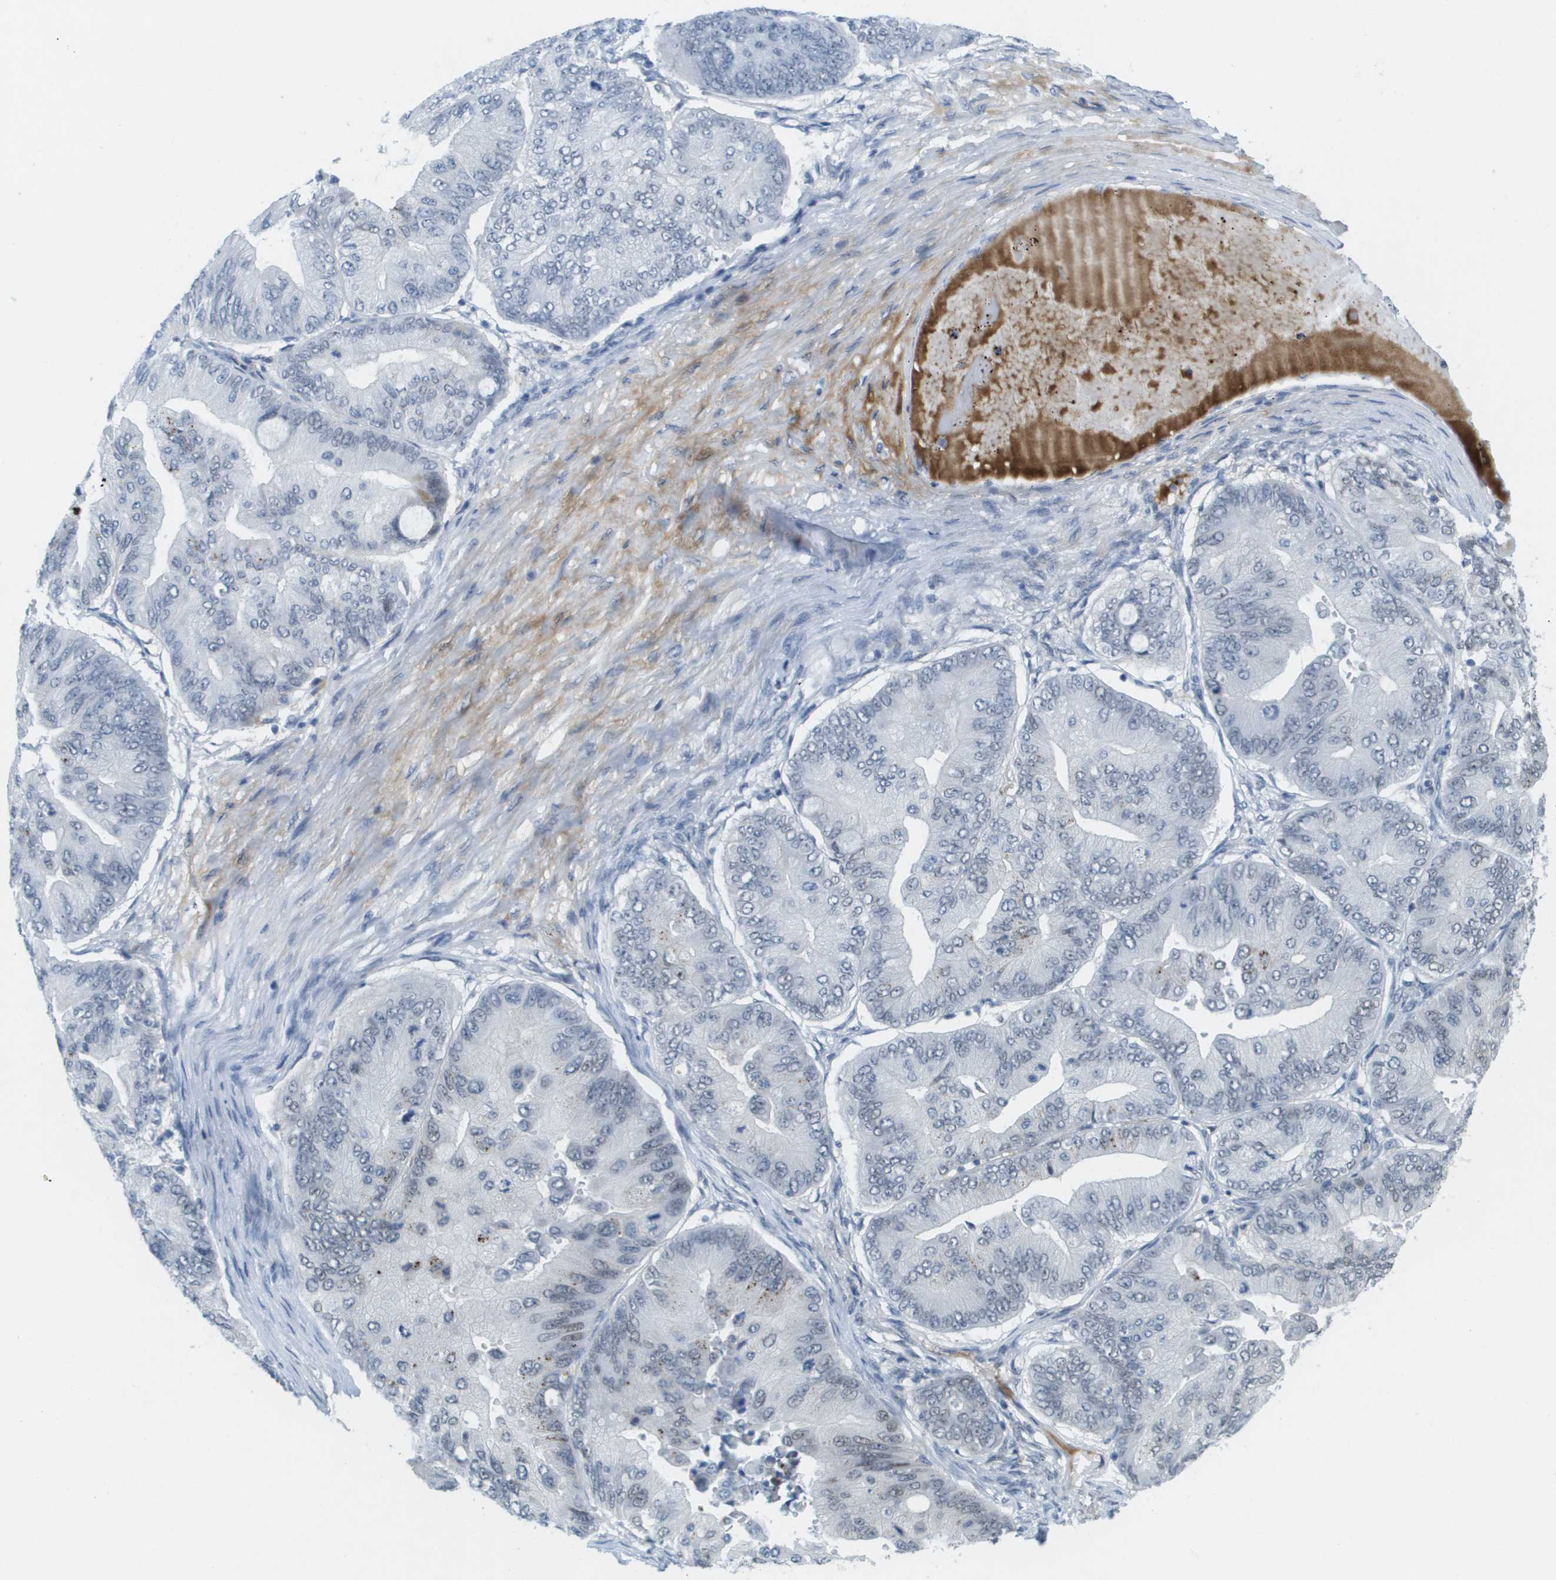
{"staining": {"intensity": "negative", "quantity": "none", "location": "none"}, "tissue": "ovarian cancer", "cell_type": "Tumor cells", "image_type": "cancer", "snomed": [{"axis": "morphology", "description": "Cystadenocarcinoma, mucinous, NOS"}, {"axis": "topography", "description": "Ovary"}], "caption": "Immunohistochemical staining of human ovarian mucinous cystadenocarcinoma demonstrates no significant expression in tumor cells. The staining is performed using DAB (3,3'-diaminobenzidine) brown chromogen with nuclei counter-stained in using hematoxylin.", "gene": "TP53RK", "patient": {"sex": "female", "age": 61}}